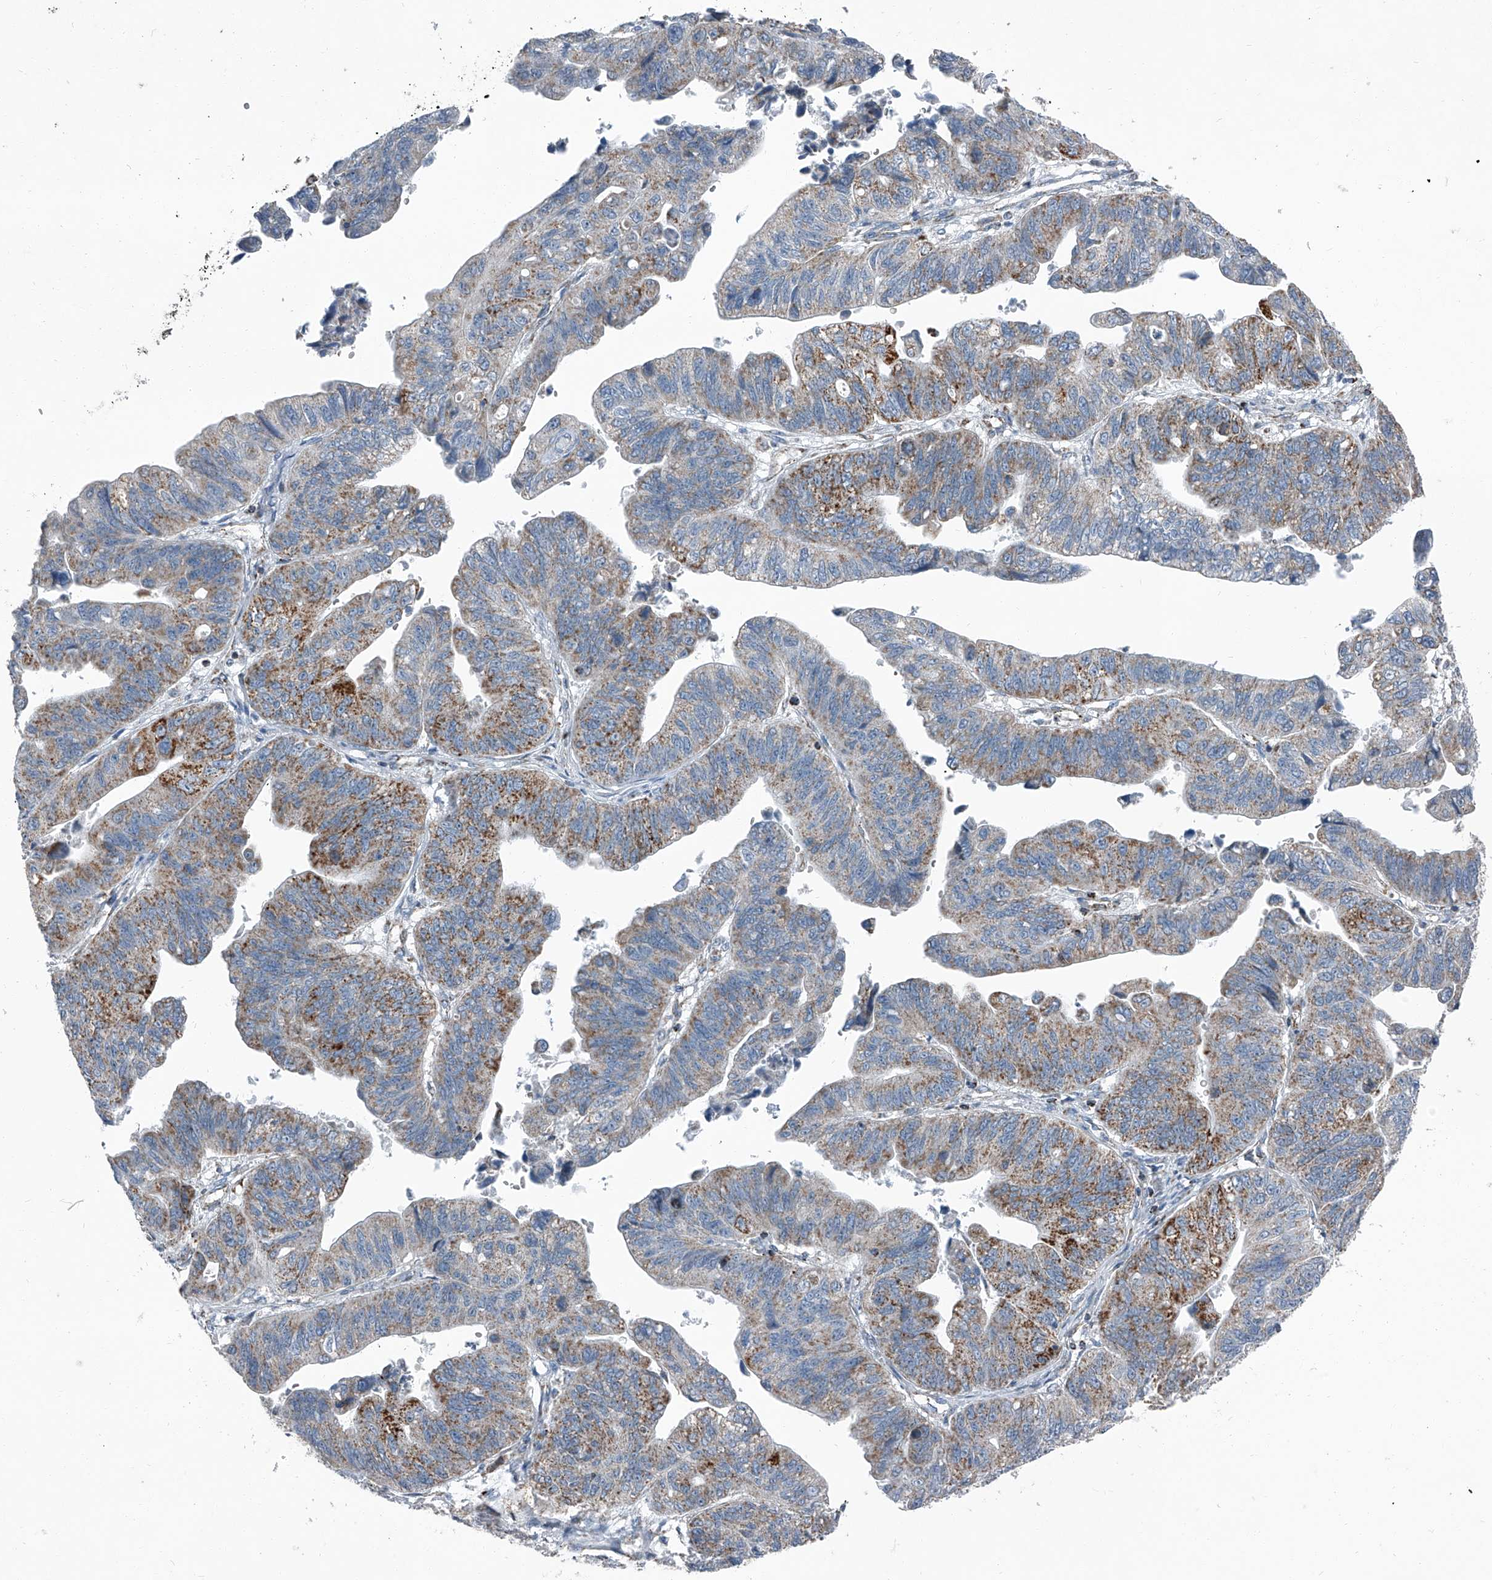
{"staining": {"intensity": "moderate", "quantity": "25%-75%", "location": "cytoplasmic/membranous"}, "tissue": "stomach cancer", "cell_type": "Tumor cells", "image_type": "cancer", "snomed": [{"axis": "morphology", "description": "Adenocarcinoma, NOS"}, {"axis": "topography", "description": "Stomach"}], "caption": "Human stomach adenocarcinoma stained for a protein (brown) shows moderate cytoplasmic/membranous positive expression in approximately 25%-75% of tumor cells.", "gene": "CHRNA7", "patient": {"sex": "male", "age": 59}}